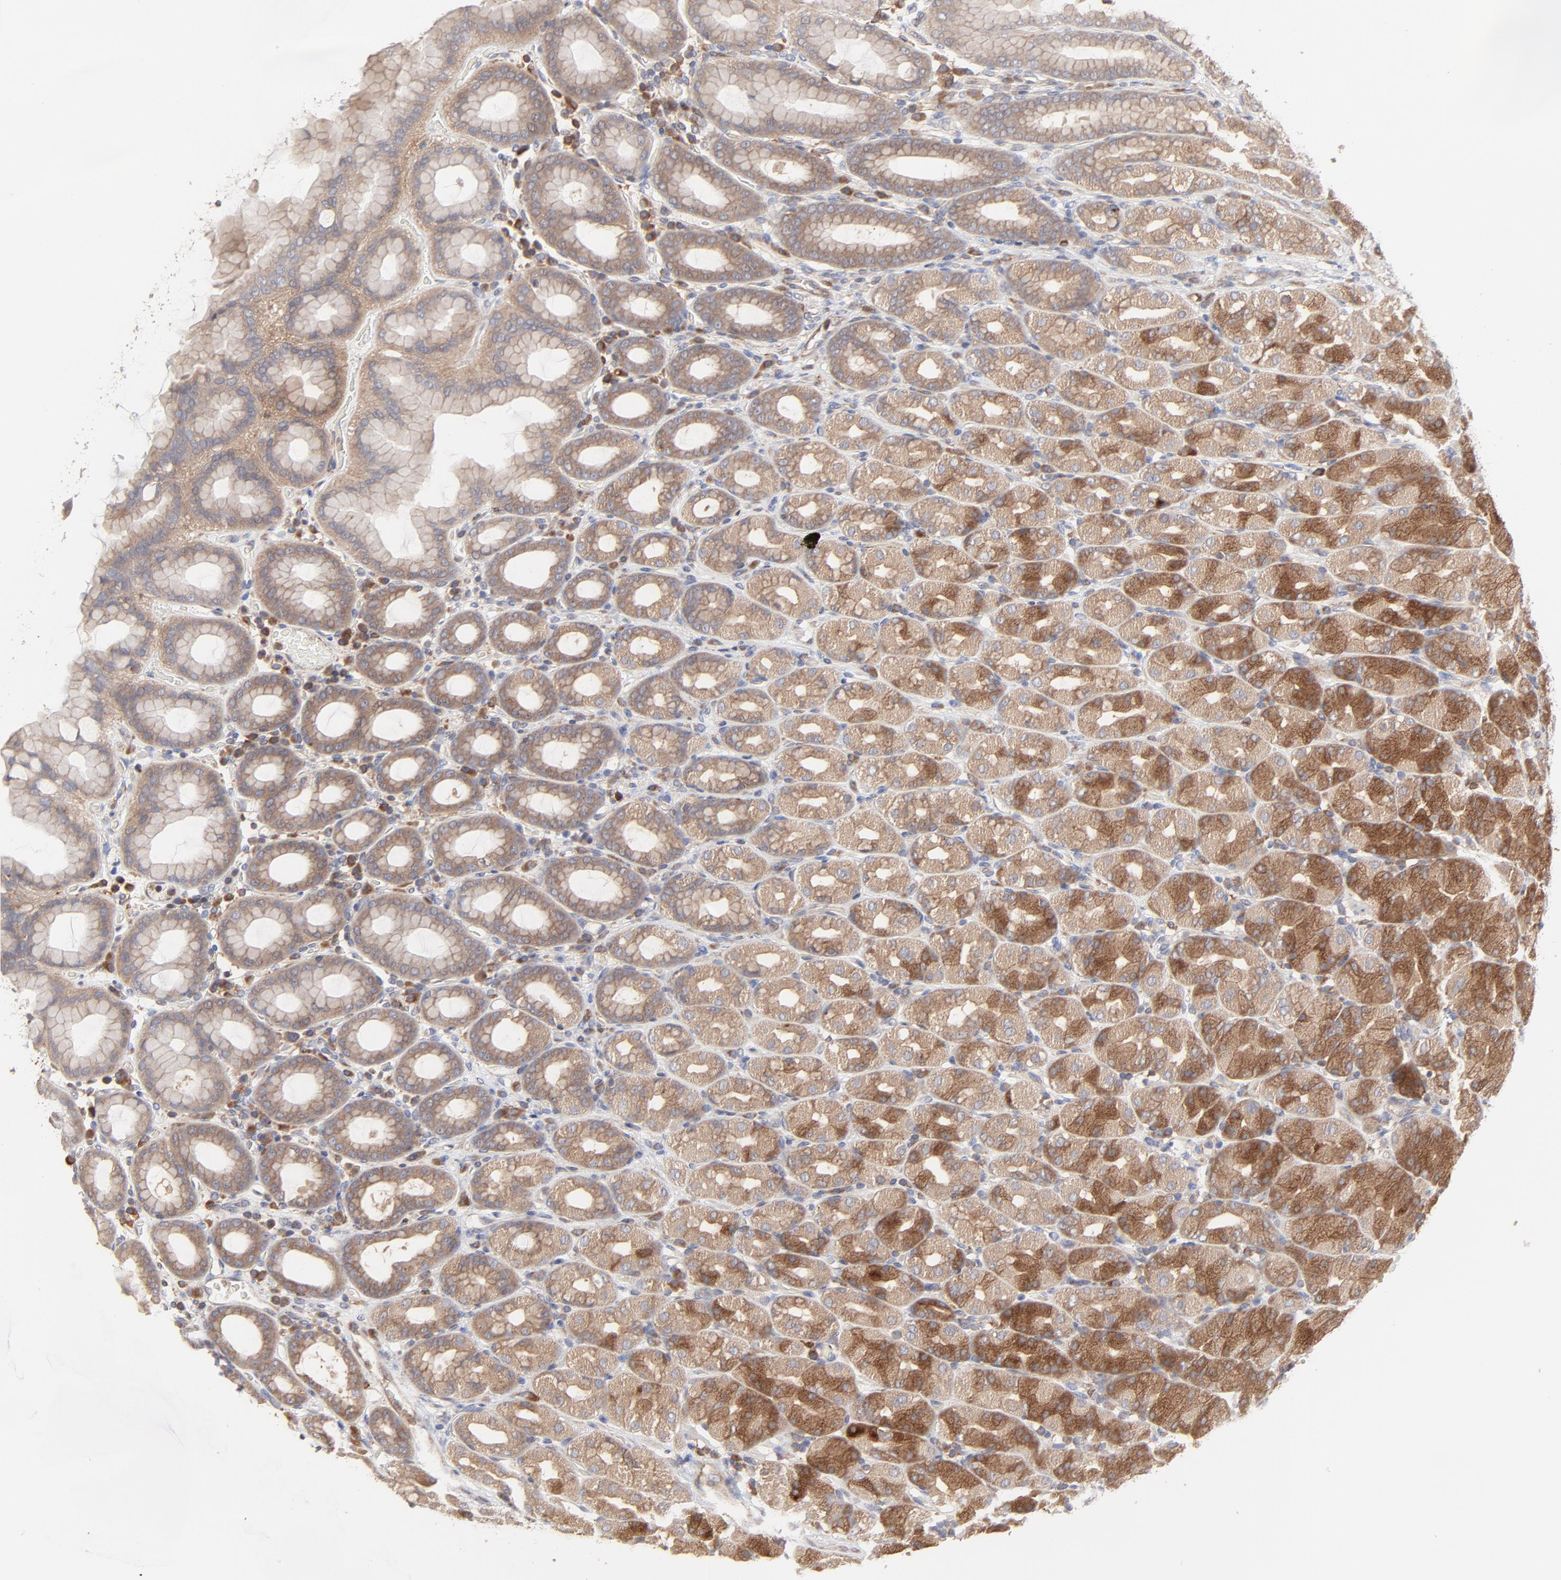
{"staining": {"intensity": "strong", "quantity": "25%-75%", "location": "cytoplasmic/membranous"}, "tissue": "stomach", "cell_type": "Glandular cells", "image_type": "normal", "snomed": [{"axis": "morphology", "description": "Normal tissue, NOS"}, {"axis": "topography", "description": "Stomach, upper"}], "caption": "Immunohistochemical staining of benign stomach demonstrates strong cytoplasmic/membranous protein expression in about 25%-75% of glandular cells.", "gene": "RAB9A", "patient": {"sex": "male", "age": 68}}